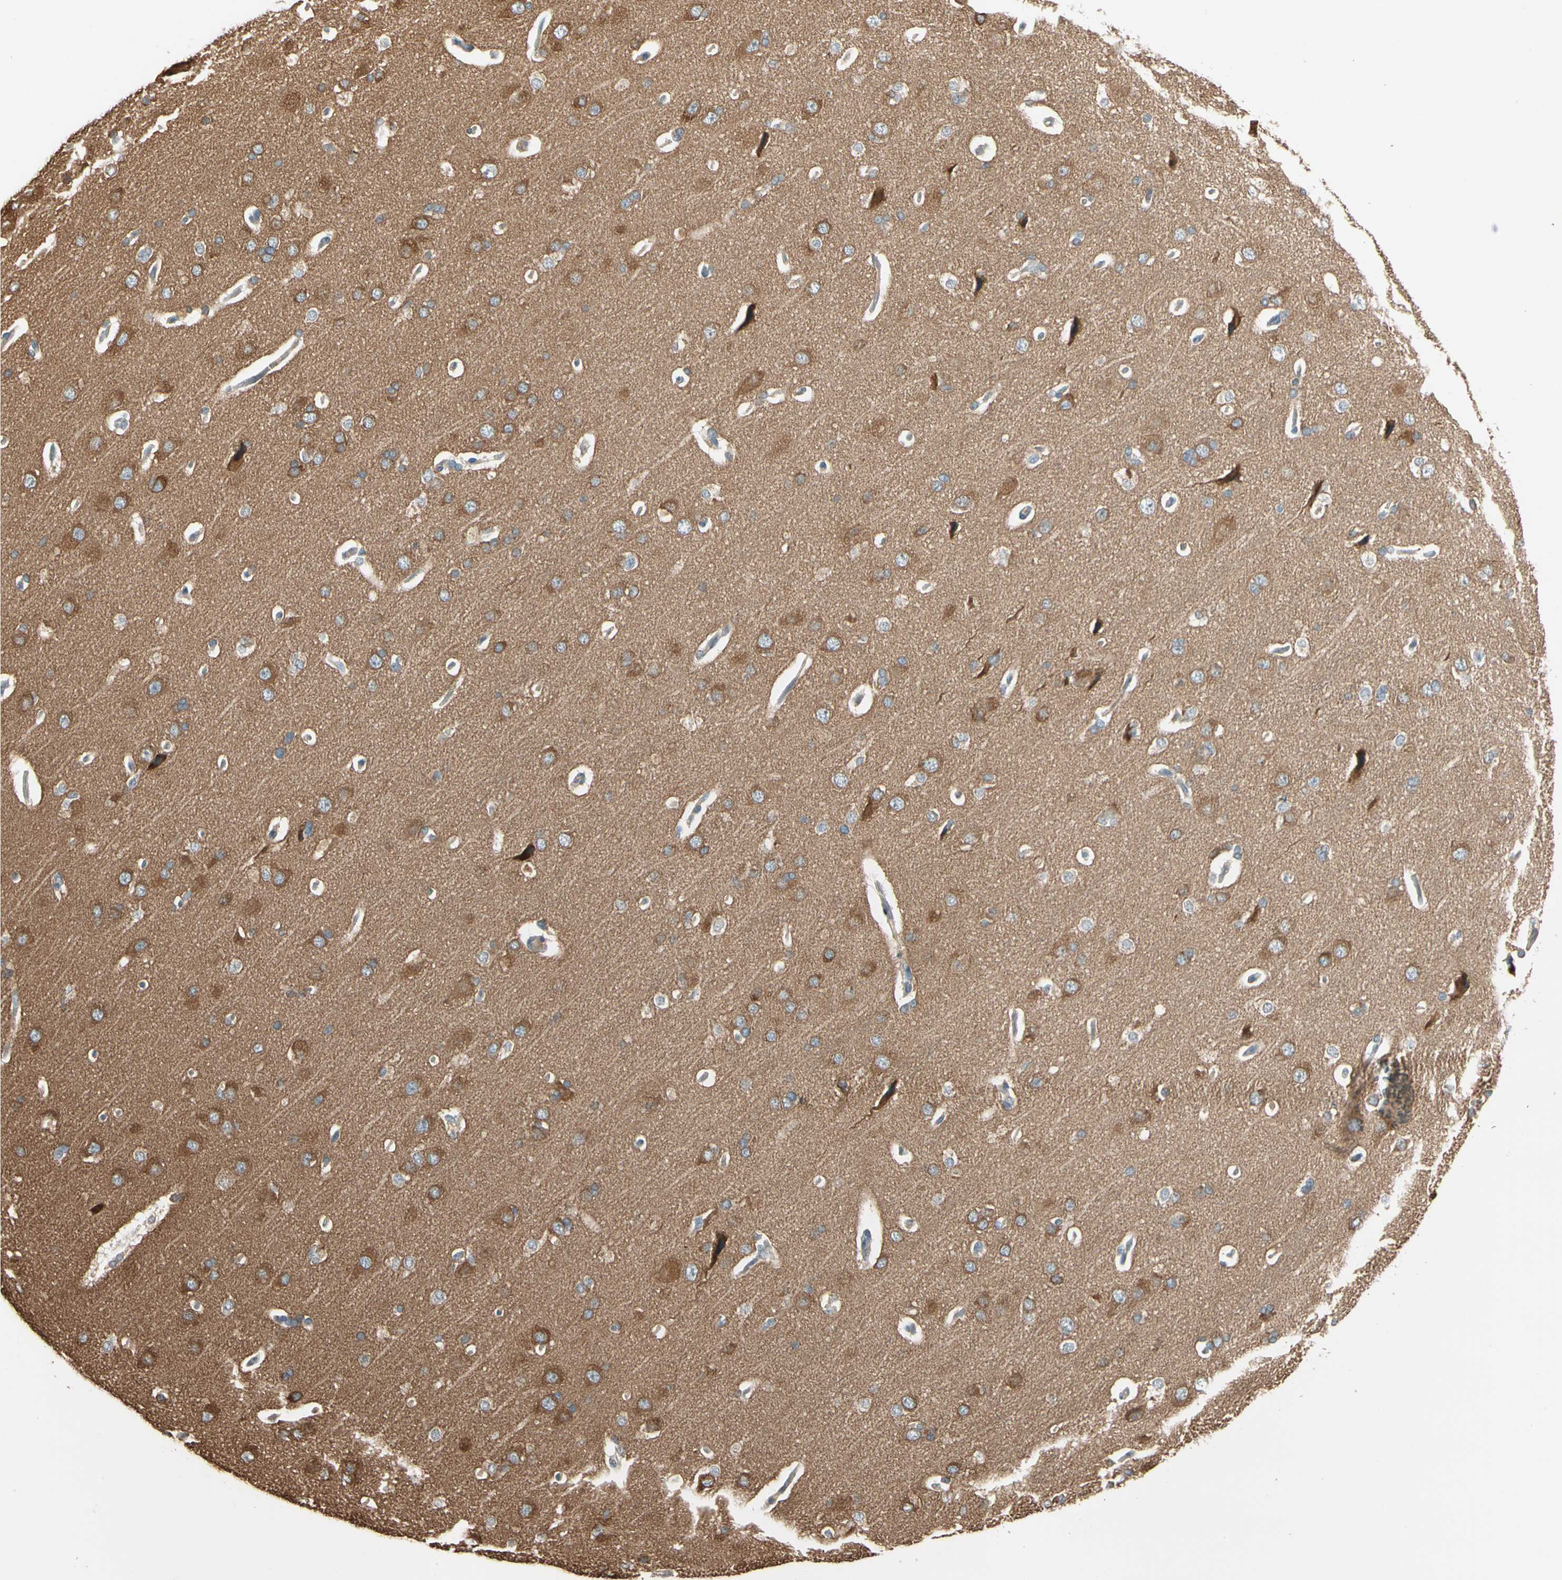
{"staining": {"intensity": "weak", "quantity": ">75%", "location": "cytoplasmic/membranous"}, "tissue": "cerebral cortex", "cell_type": "Endothelial cells", "image_type": "normal", "snomed": [{"axis": "morphology", "description": "Normal tissue, NOS"}, {"axis": "topography", "description": "Cerebral cortex"}], "caption": "Immunohistochemical staining of normal cerebral cortex demonstrates low levels of weak cytoplasmic/membranous staining in approximately >75% of endothelial cells.", "gene": "TNFRSF21", "patient": {"sex": "male", "age": 62}}